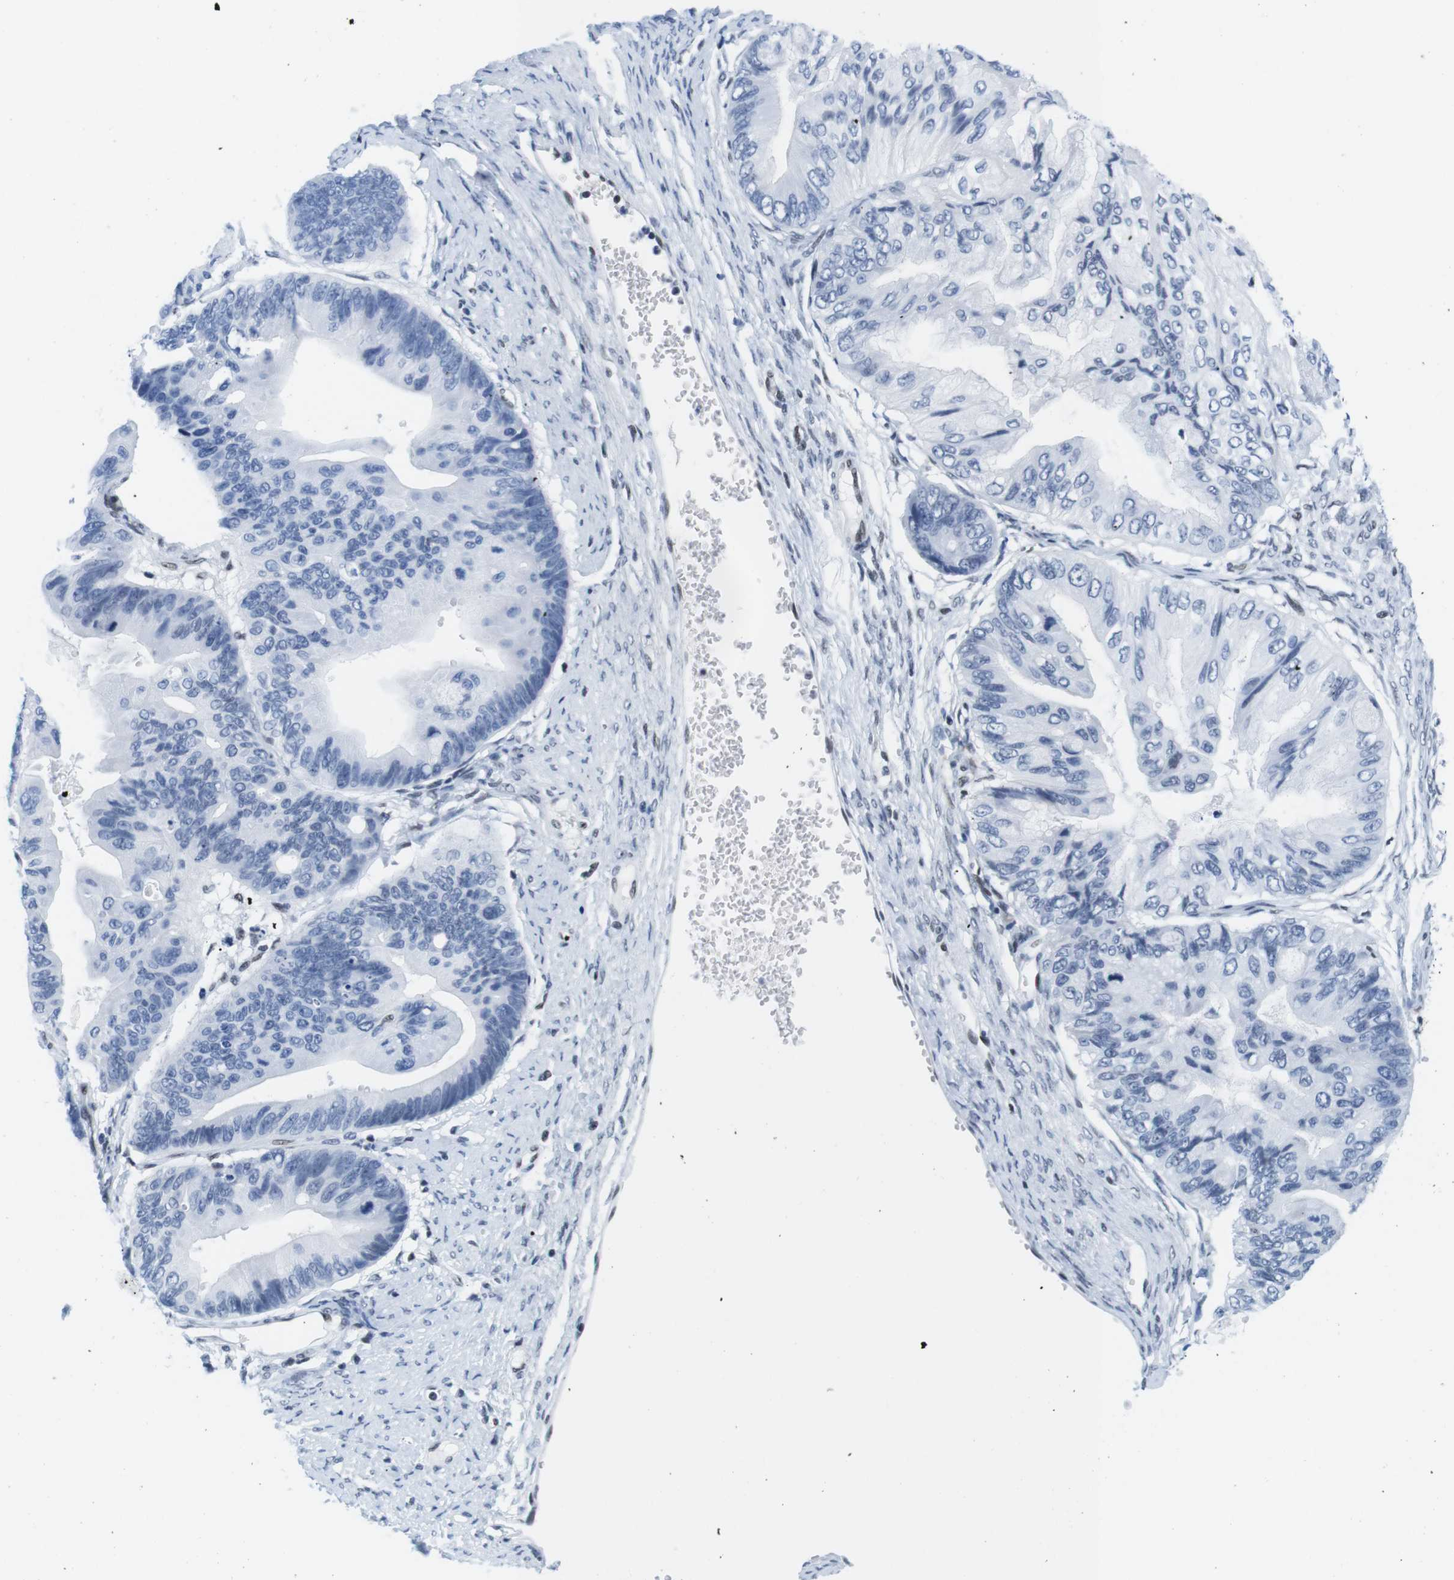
{"staining": {"intensity": "moderate", "quantity": "<25%", "location": "nuclear"}, "tissue": "ovarian cancer", "cell_type": "Tumor cells", "image_type": "cancer", "snomed": [{"axis": "morphology", "description": "Cystadenocarcinoma, mucinous, NOS"}, {"axis": "topography", "description": "Ovary"}], "caption": "DAB immunohistochemical staining of ovarian cancer (mucinous cystadenocarcinoma) demonstrates moderate nuclear protein positivity in about <25% of tumor cells.", "gene": "IFI16", "patient": {"sex": "female", "age": 61}}